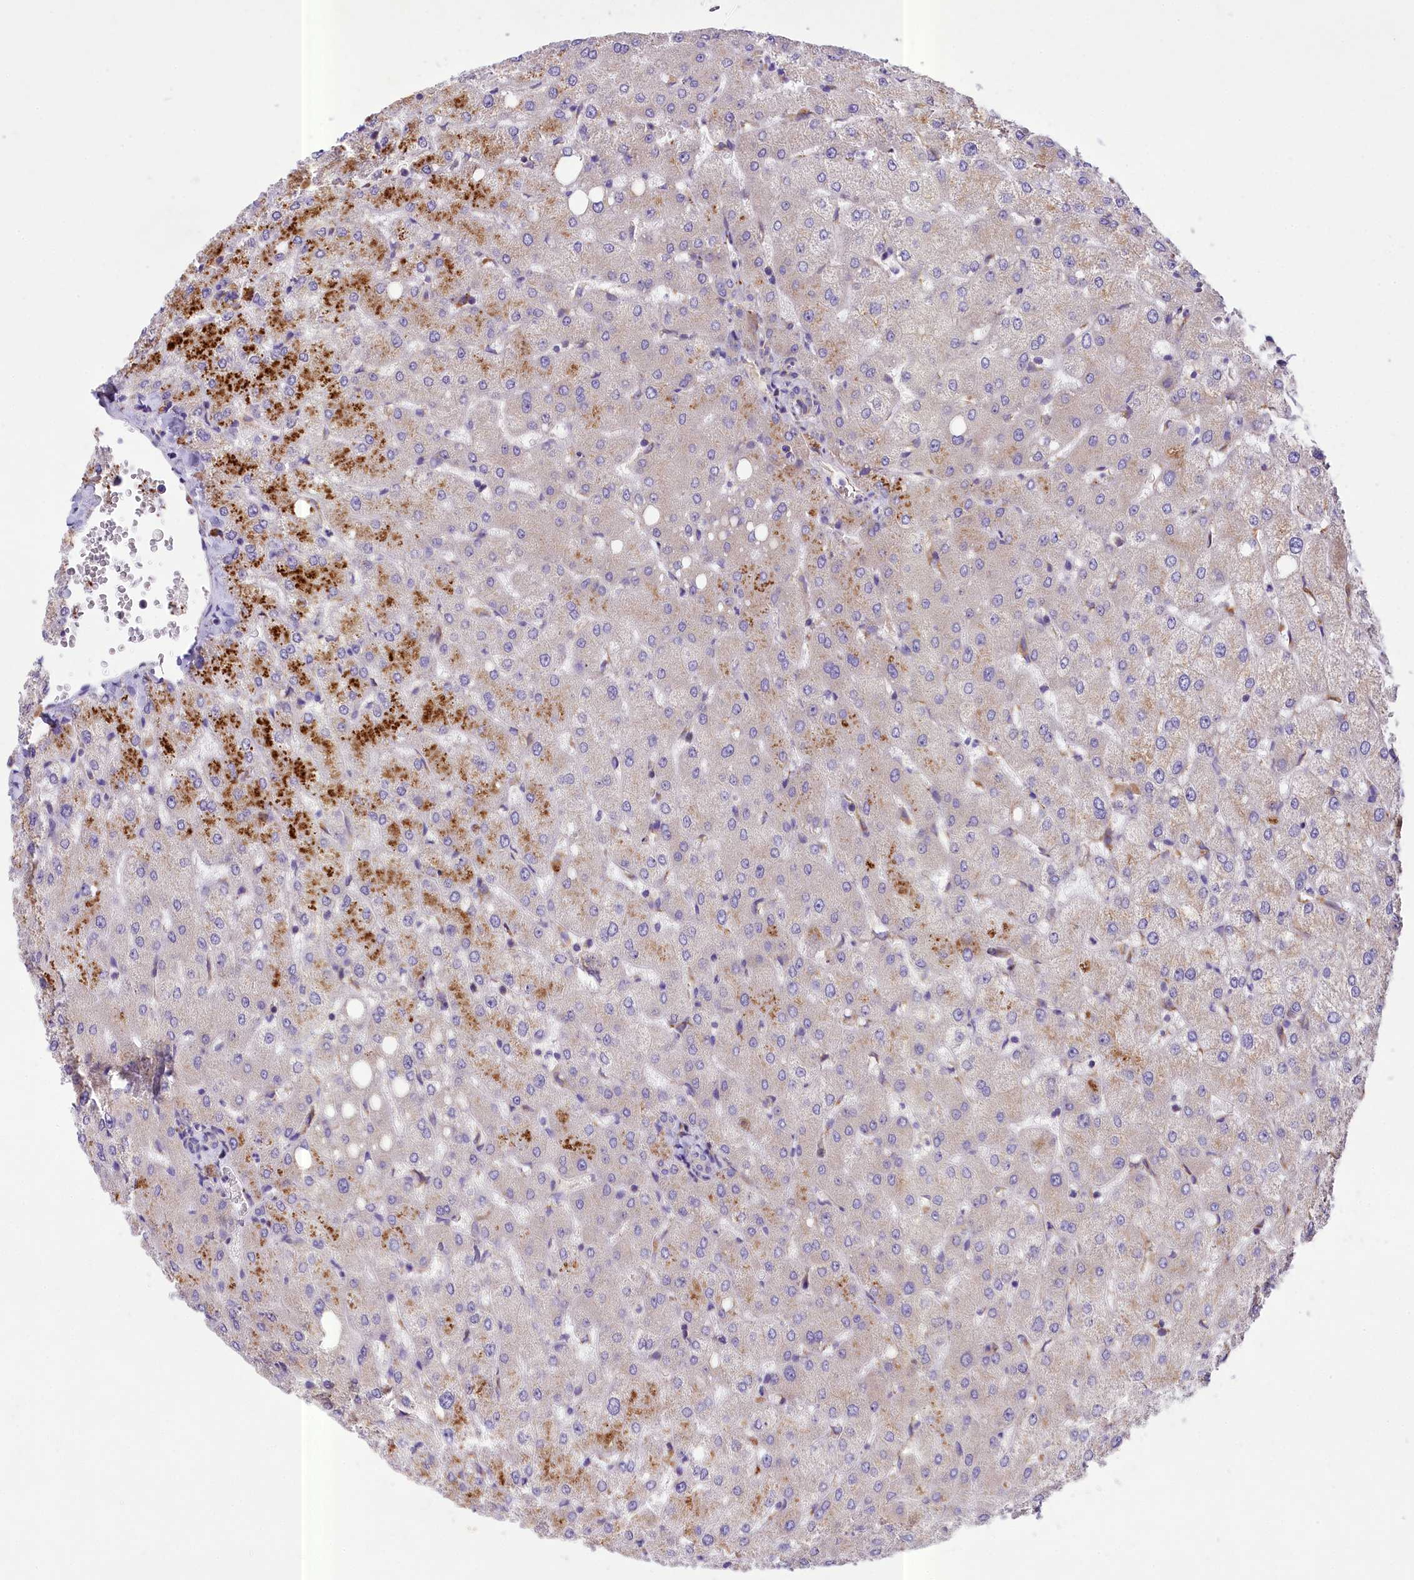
{"staining": {"intensity": "negative", "quantity": "none", "location": "none"}, "tissue": "liver", "cell_type": "Cholangiocytes", "image_type": "normal", "snomed": [{"axis": "morphology", "description": "Normal tissue, NOS"}, {"axis": "topography", "description": "Liver"}], "caption": "Histopathology image shows no protein positivity in cholangiocytes of normal liver.", "gene": "PEMT", "patient": {"sex": "female", "age": 54}}